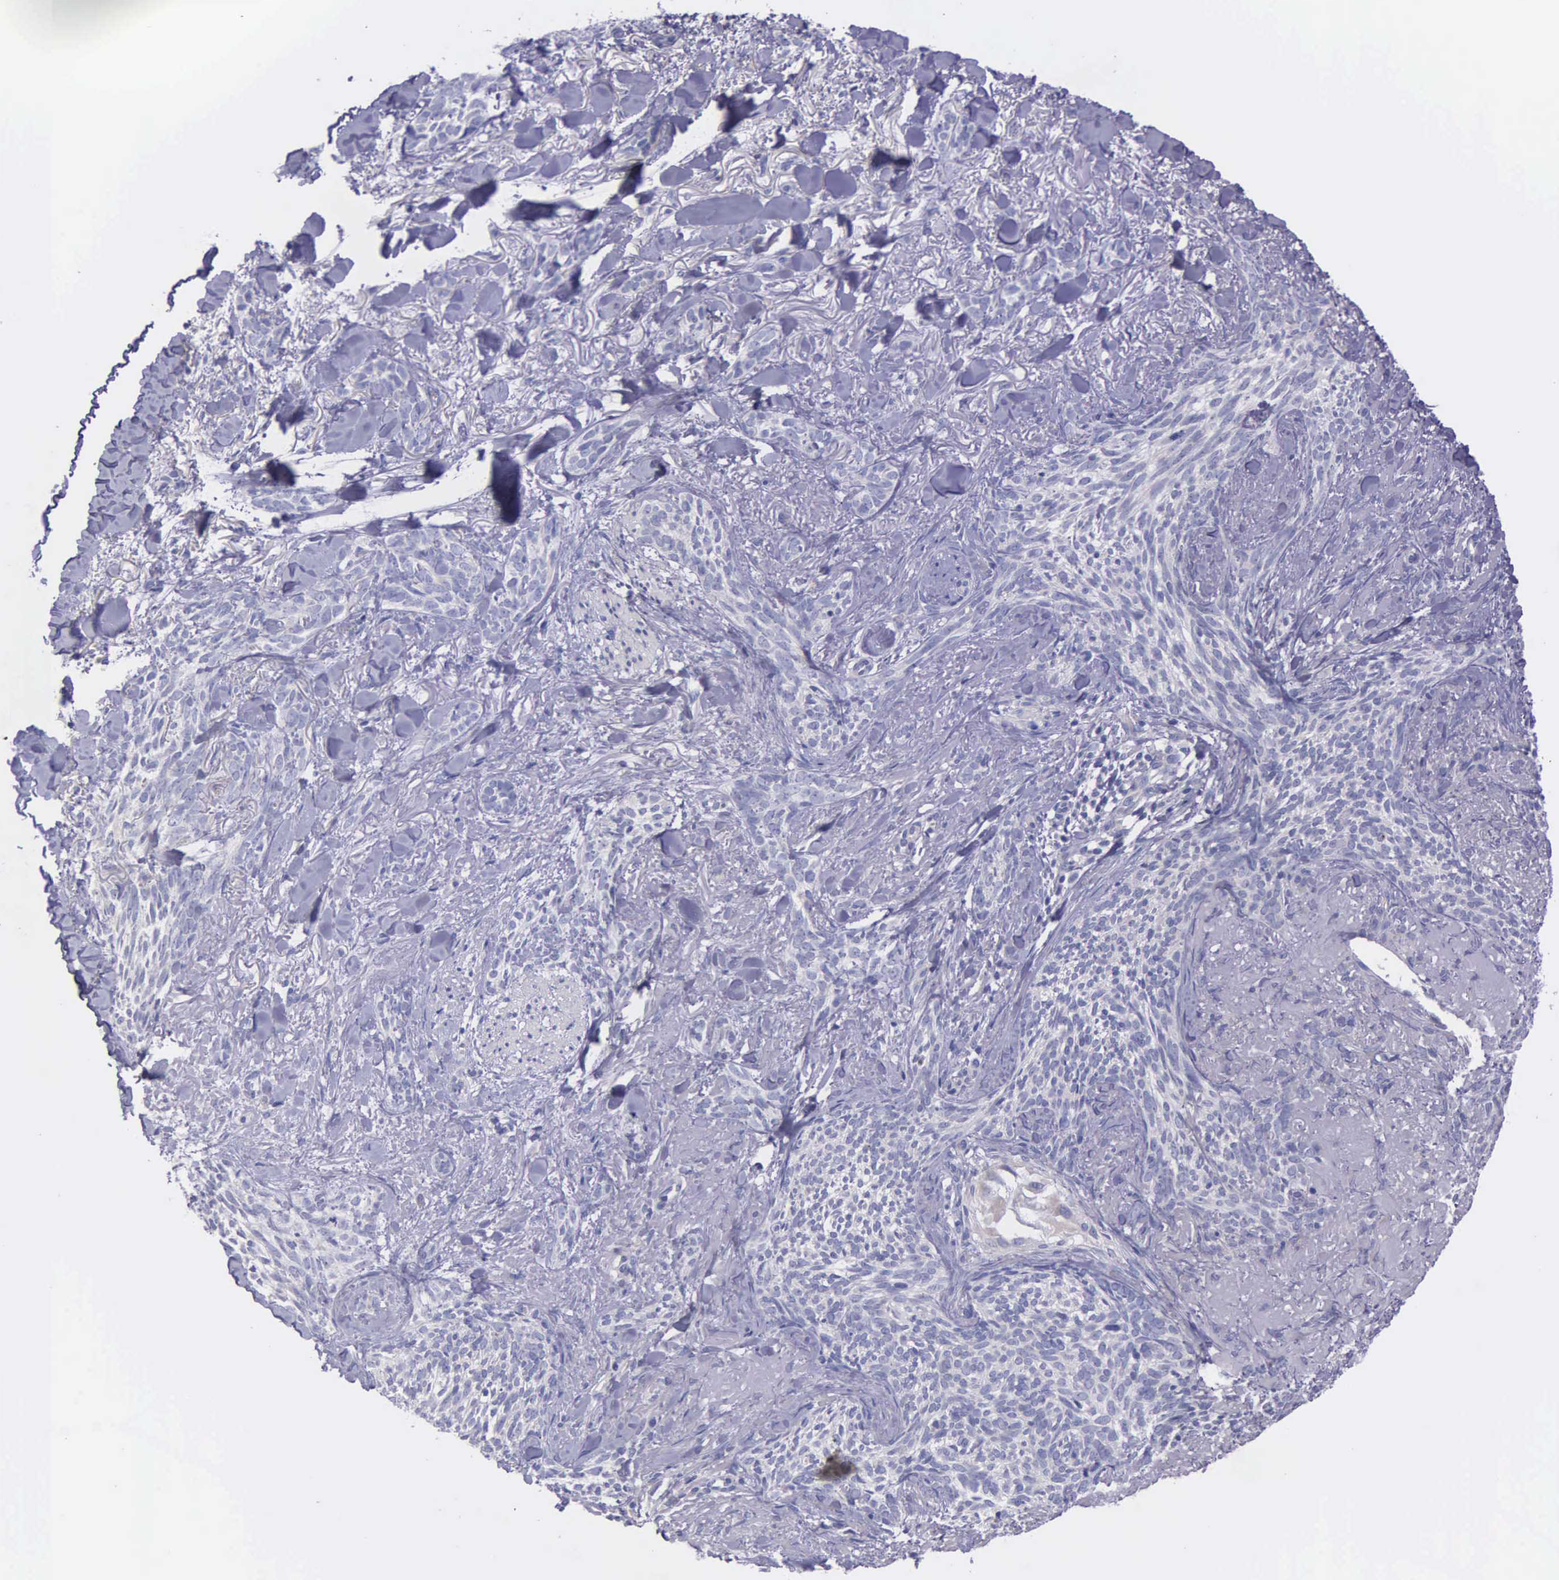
{"staining": {"intensity": "negative", "quantity": "none", "location": "none"}, "tissue": "skin cancer", "cell_type": "Tumor cells", "image_type": "cancer", "snomed": [{"axis": "morphology", "description": "Basal cell carcinoma"}, {"axis": "topography", "description": "Skin"}], "caption": "Immunohistochemical staining of human skin basal cell carcinoma demonstrates no significant staining in tumor cells.", "gene": "MIA2", "patient": {"sex": "female", "age": 81}}